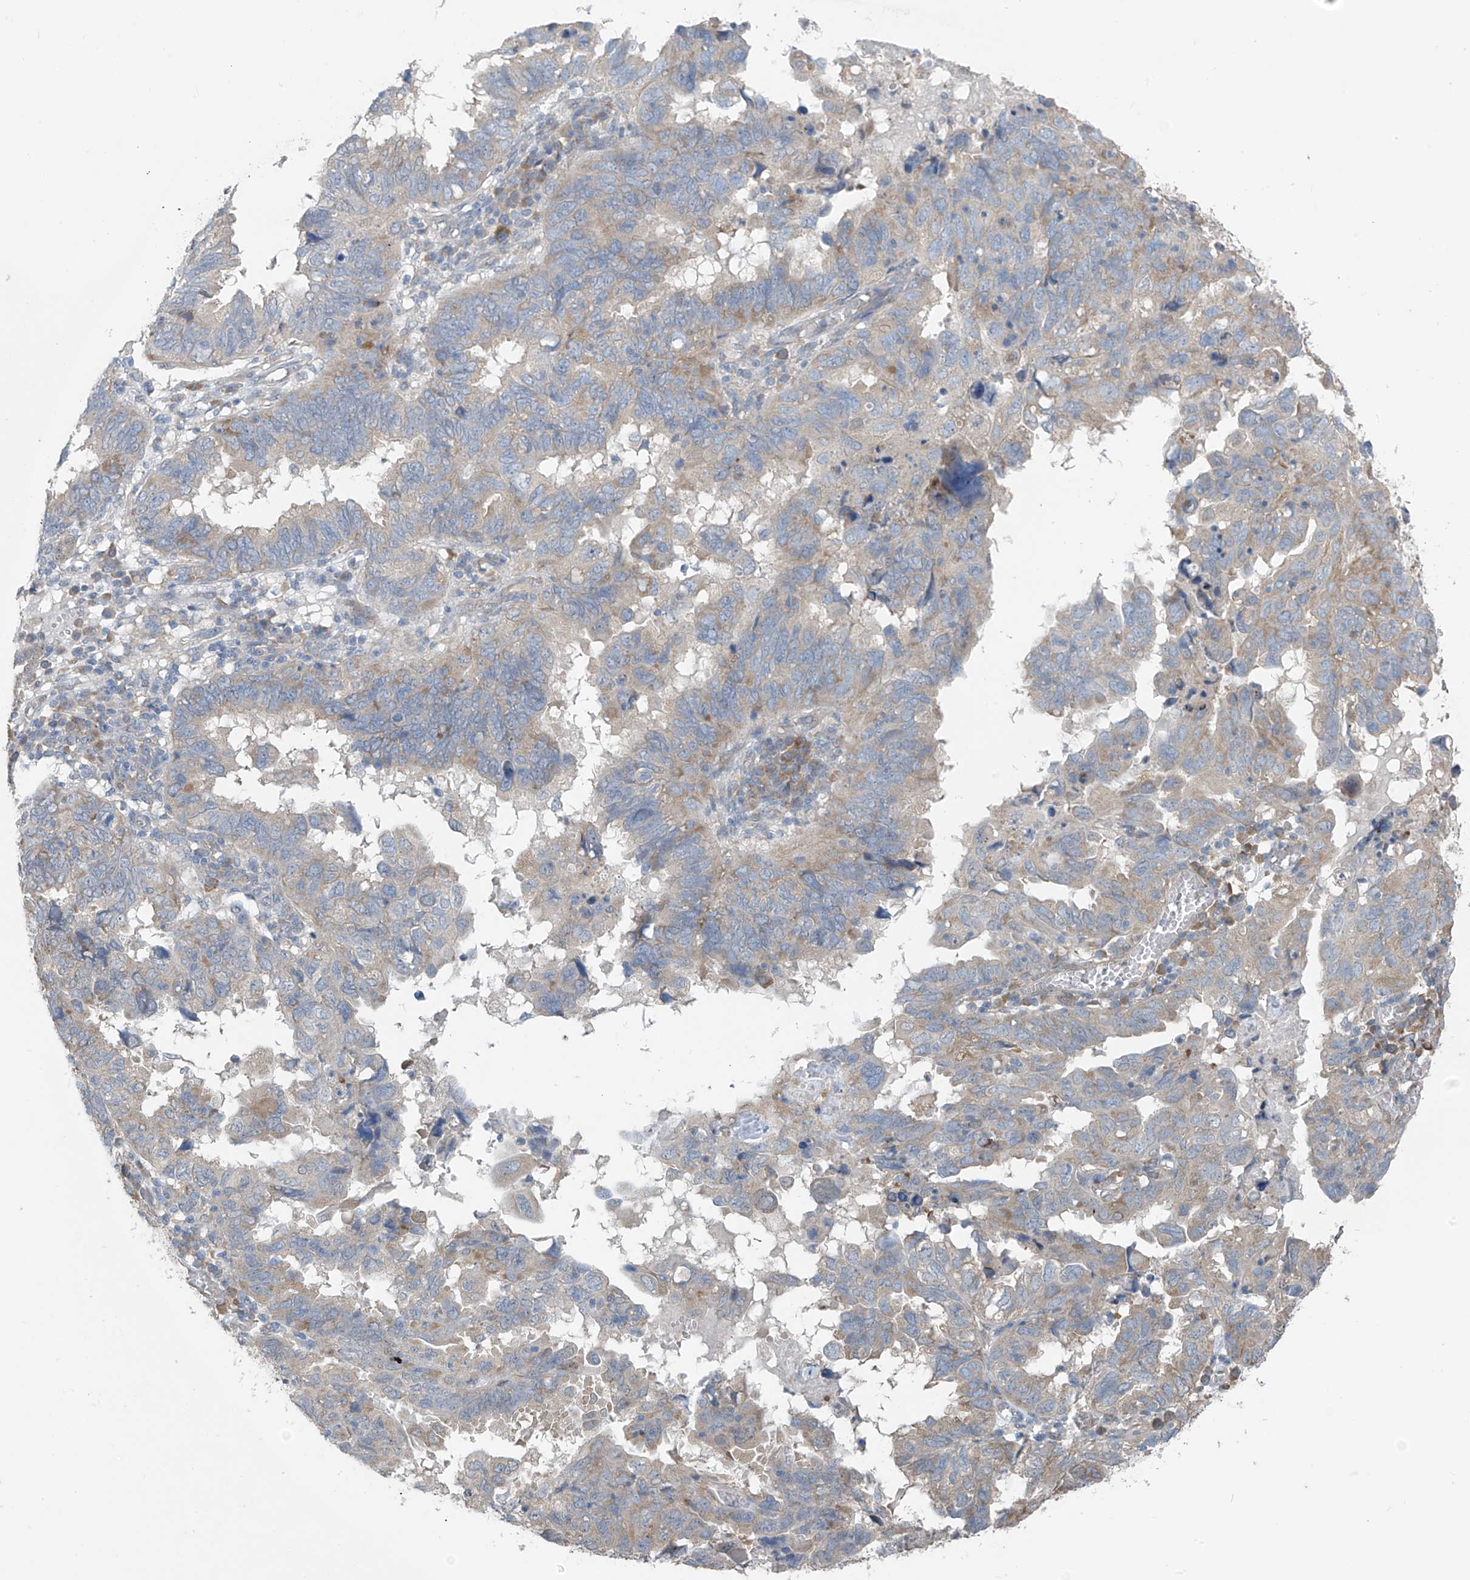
{"staining": {"intensity": "moderate", "quantity": "25%-75%", "location": "cytoplasmic/membranous"}, "tissue": "endometrial cancer", "cell_type": "Tumor cells", "image_type": "cancer", "snomed": [{"axis": "morphology", "description": "Adenocarcinoma, NOS"}, {"axis": "topography", "description": "Uterus"}], "caption": "Protein staining of endometrial adenocarcinoma tissue displays moderate cytoplasmic/membranous positivity in about 25%-75% of tumor cells. The staining was performed using DAB (3,3'-diaminobenzidine), with brown indicating positive protein expression. Nuclei are stained blue with hematoxylin.", "gene": "RPL4", "patient": {"sex": "female", "age": 77}}